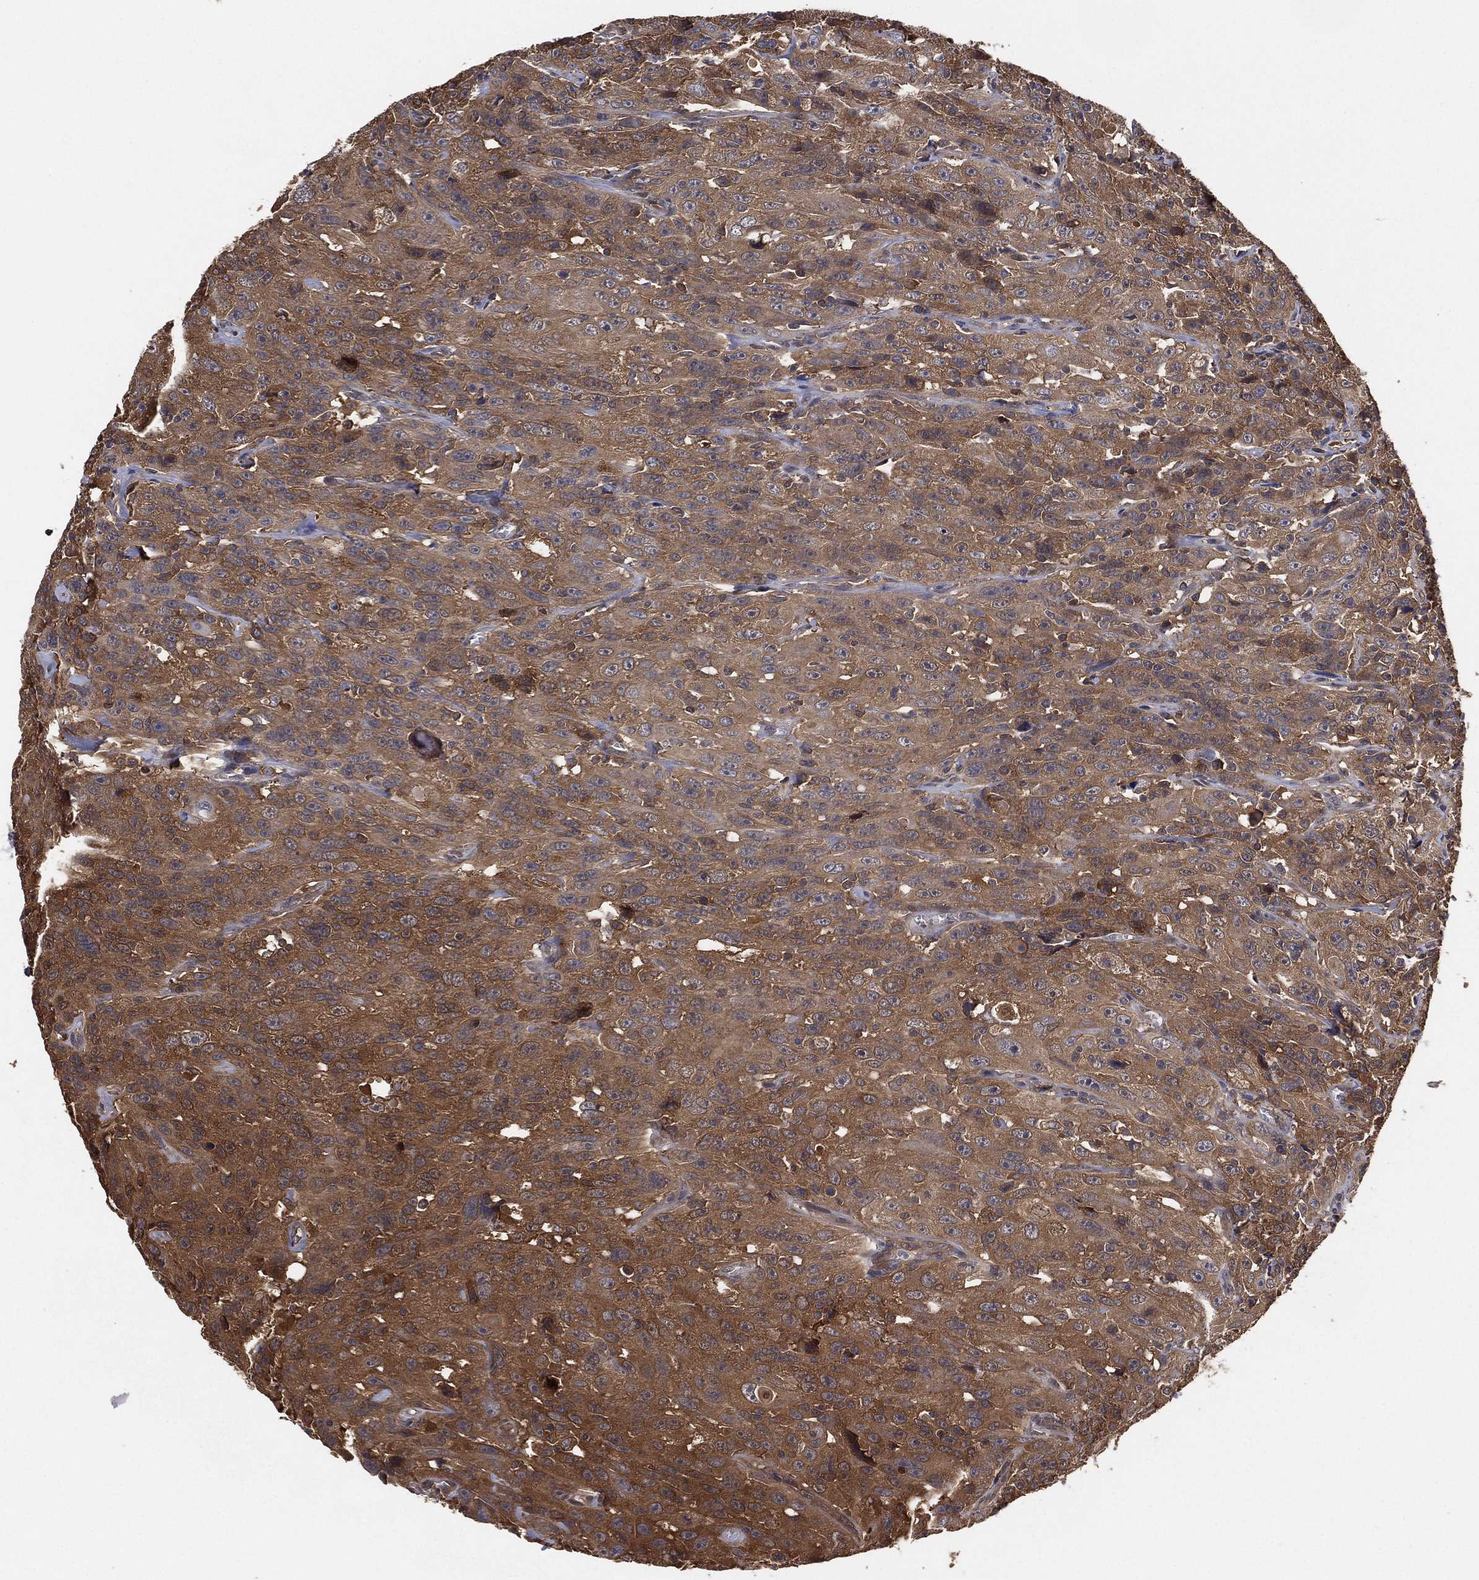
{"staining": {"intensity": "strong", "quantity": "<25%", "location": "cytoplasmic/membranous"}, "tissue": "urothelial cancer", "cell_type": "Tumor cells", "image_type": "cancer", "snomed": [{"axis": "morphology", "description": "Urothelial carcinoma, NOS"}, {"axis": "morphology", "description": "Urothelial carcinoma, High grade"}, {"axis": "topography", "description": "Urinary bladder"}], "caption": "This is an image of immunohistochemistry staining of urothelial cancer, which shows strong expression in the cytoplasmic/membranous of tumor cells.", "gene": "PSMG4", "patient": {"sex": "female", "age": 73}}